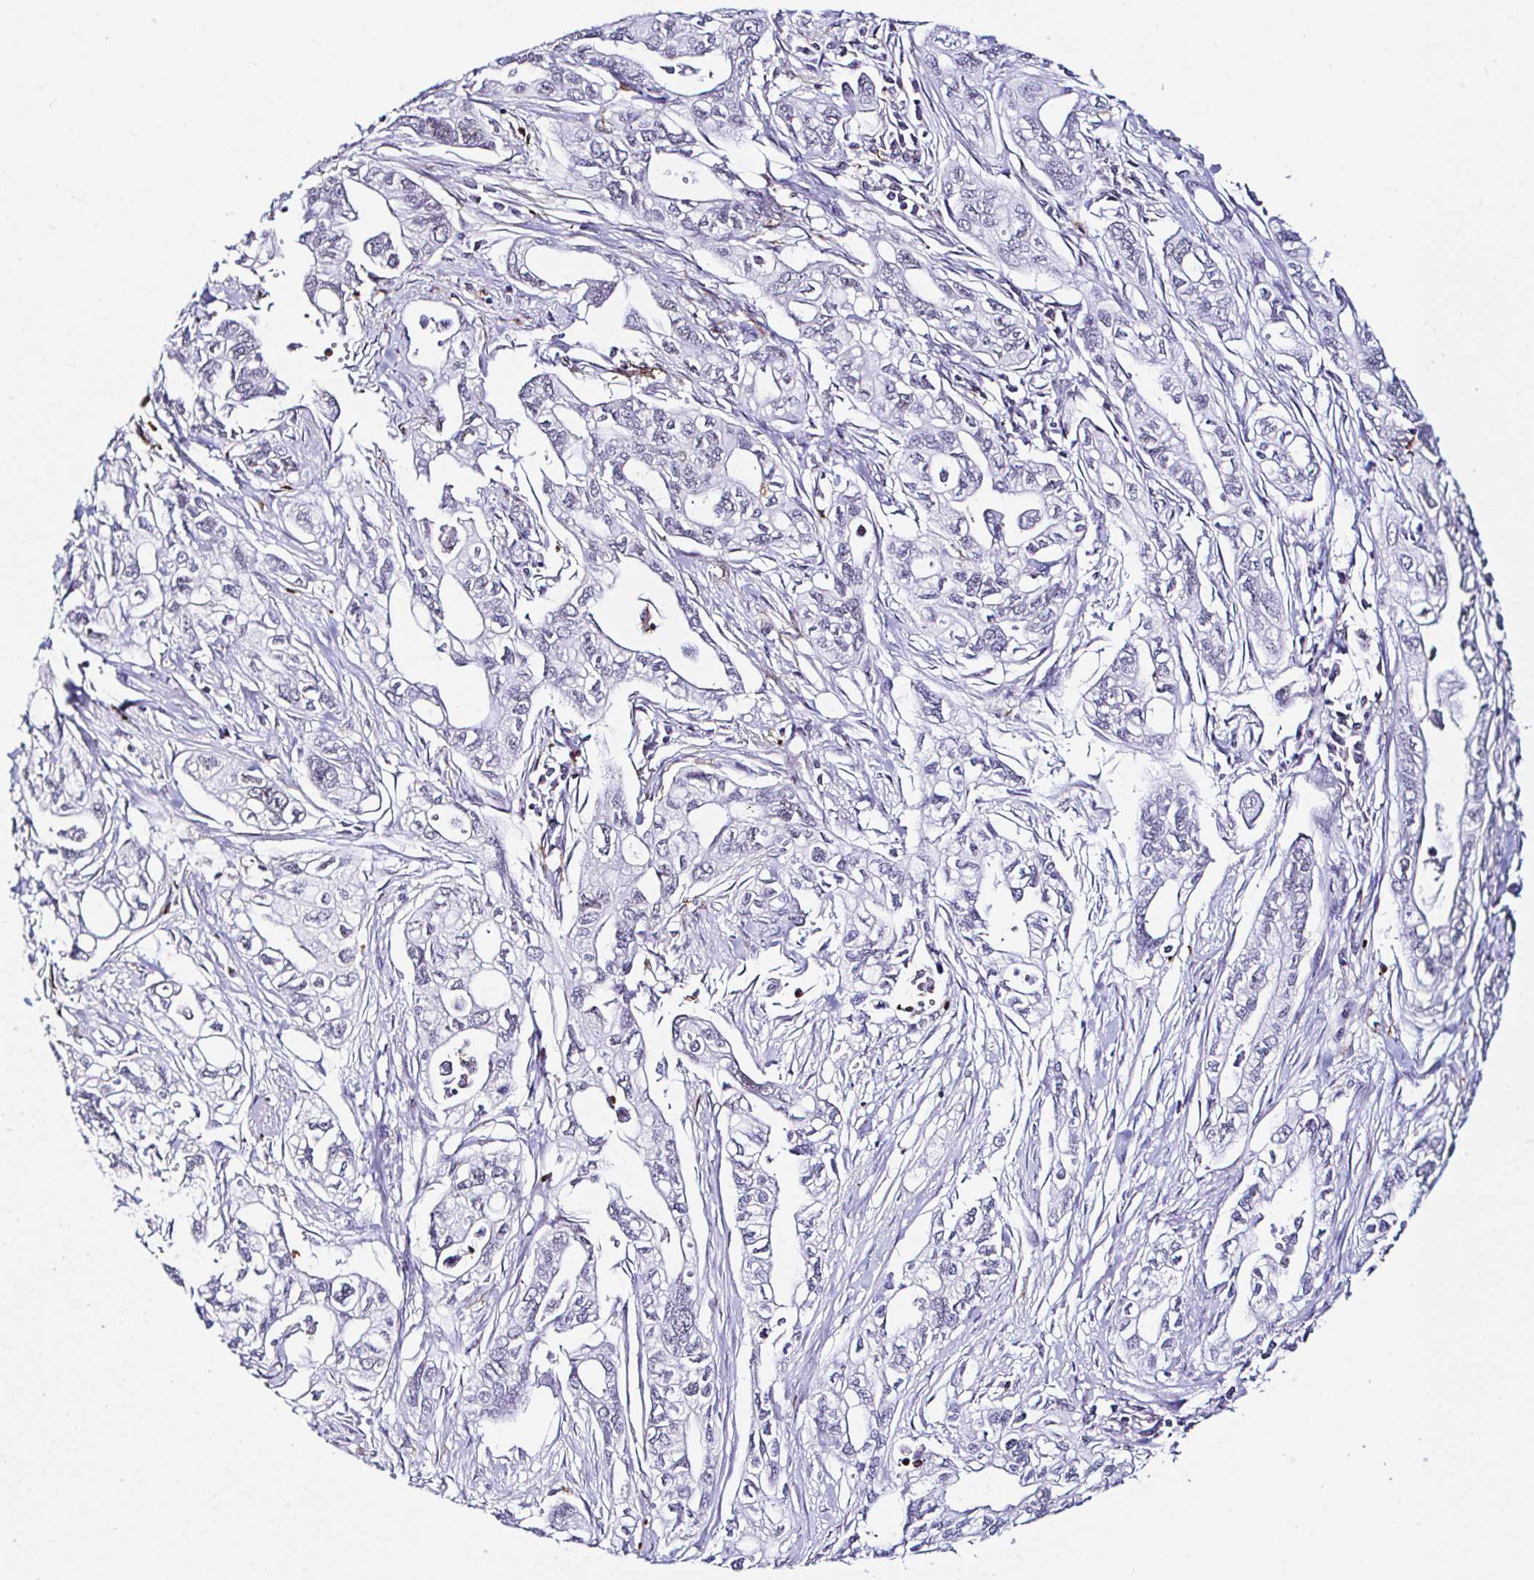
{"staining": {"intensity": "negative", "quantity": "none", "location": "none"}, "tissue": "pancreatic cancer", "cell_type": "Tumor cells", "image_type": "cancer", "snomed": [{"axis": "morphology", "description": "Adenocarcinoma, NOS"}, {"axis": "topography", "description": "Pancreas"}], "caption": "Immunohistochemistry (IHC) of human pancreatic cancer (adenocarcinoma) exhibits no expression in tumor cells.", "gene": "CYBB", "patient": {"sex": "male", "age": 68}}